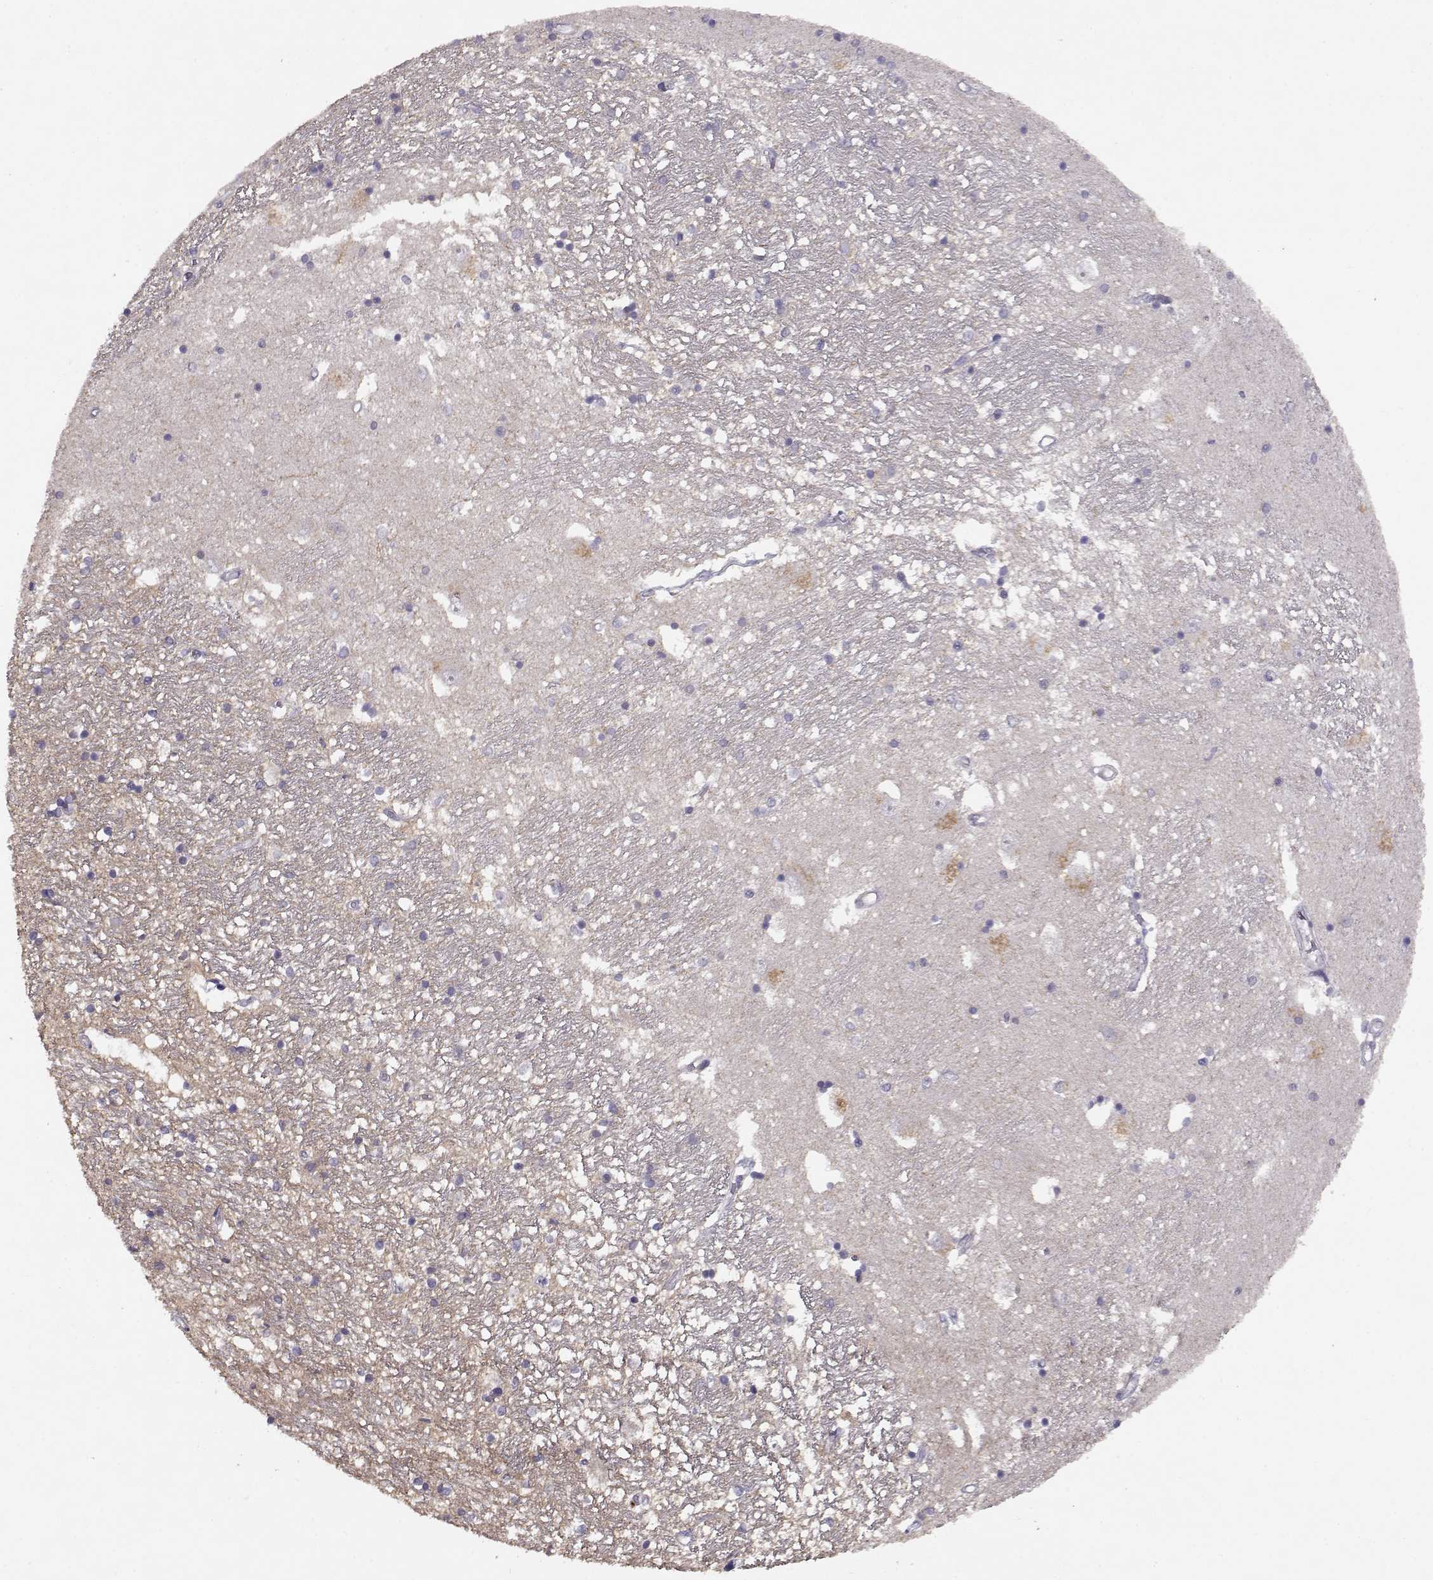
{"staining": {"intensity": "negative", "quantity": "none", "location": "none"}, "tissue": "caudate", "cell_type": "Glial cells", "image_type": "normal", "snomed": [{"axis": "morphology", "description": "Normal tissue, NOS"}, {"axis": "topography", "description": "Lateral ventricle wall"}], "caption": "Image shows no significant protein expression in glial cells of benign caudate.", "gene": "BMX", "patient": {"sex": "female", "age": 71}}